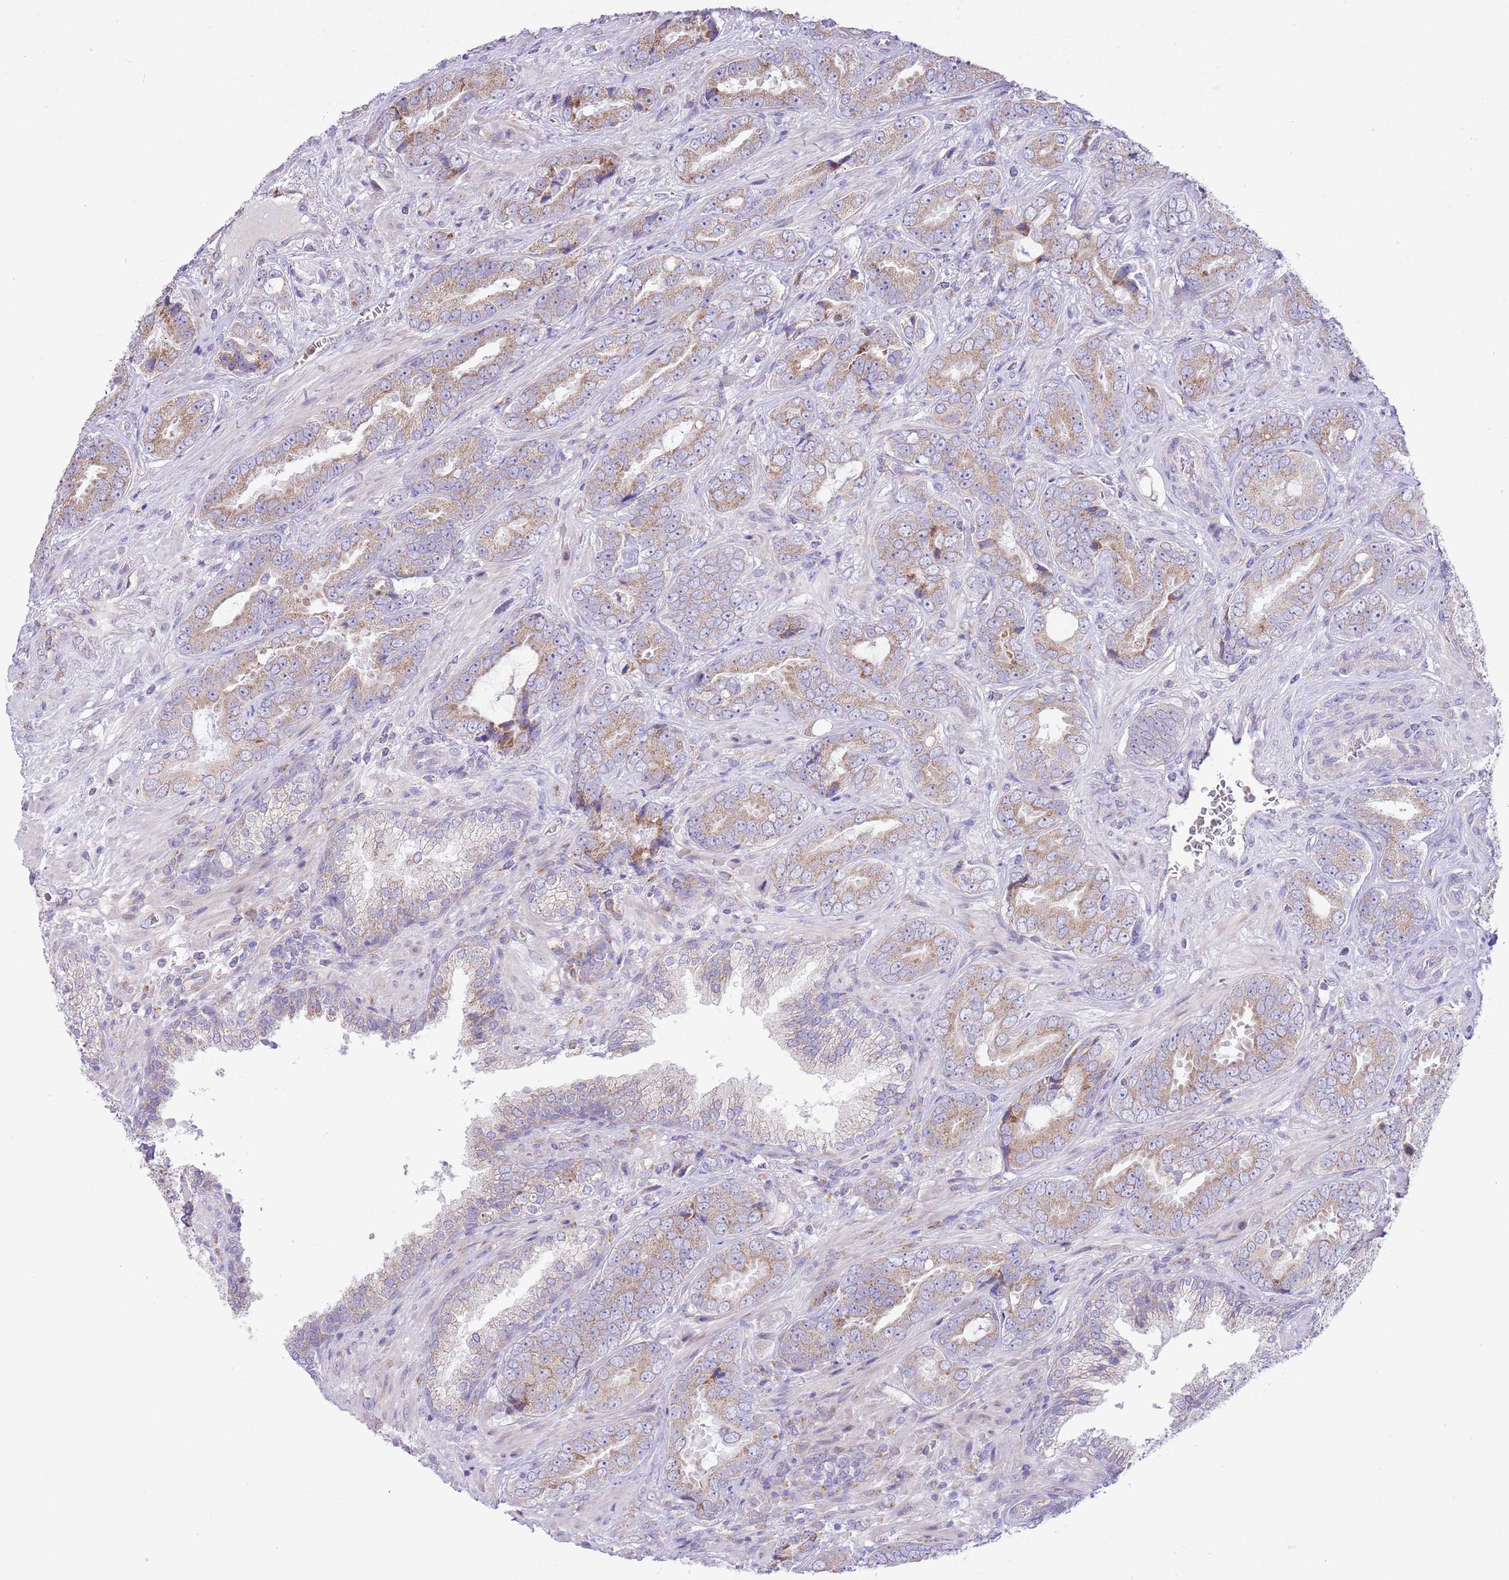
{"staining": {"intensity": "moderate", "quantity": ">75%", "location": "cytoplasmic/membranous"}, "tissue": "prostate cancer", "cell_type": "Tumor cells", "image_type": "cancer", "snomed": [{"axis": "morphology", "description": "Adenocarcinoma, High grade"}, {"axis": "topography", "description": "Prostate"}], "caption": "Immunohistochemical staining of high-grade adenocarcinoma (prostate) reveals medium levels of moderate cytoplasmic/membranous protein staining in approximately >75% of tumor cells. (IHC, brightfield microscopy, high magnification).", "gene": "OAZ2", "patient": {"sex": "male", "age": 71}}